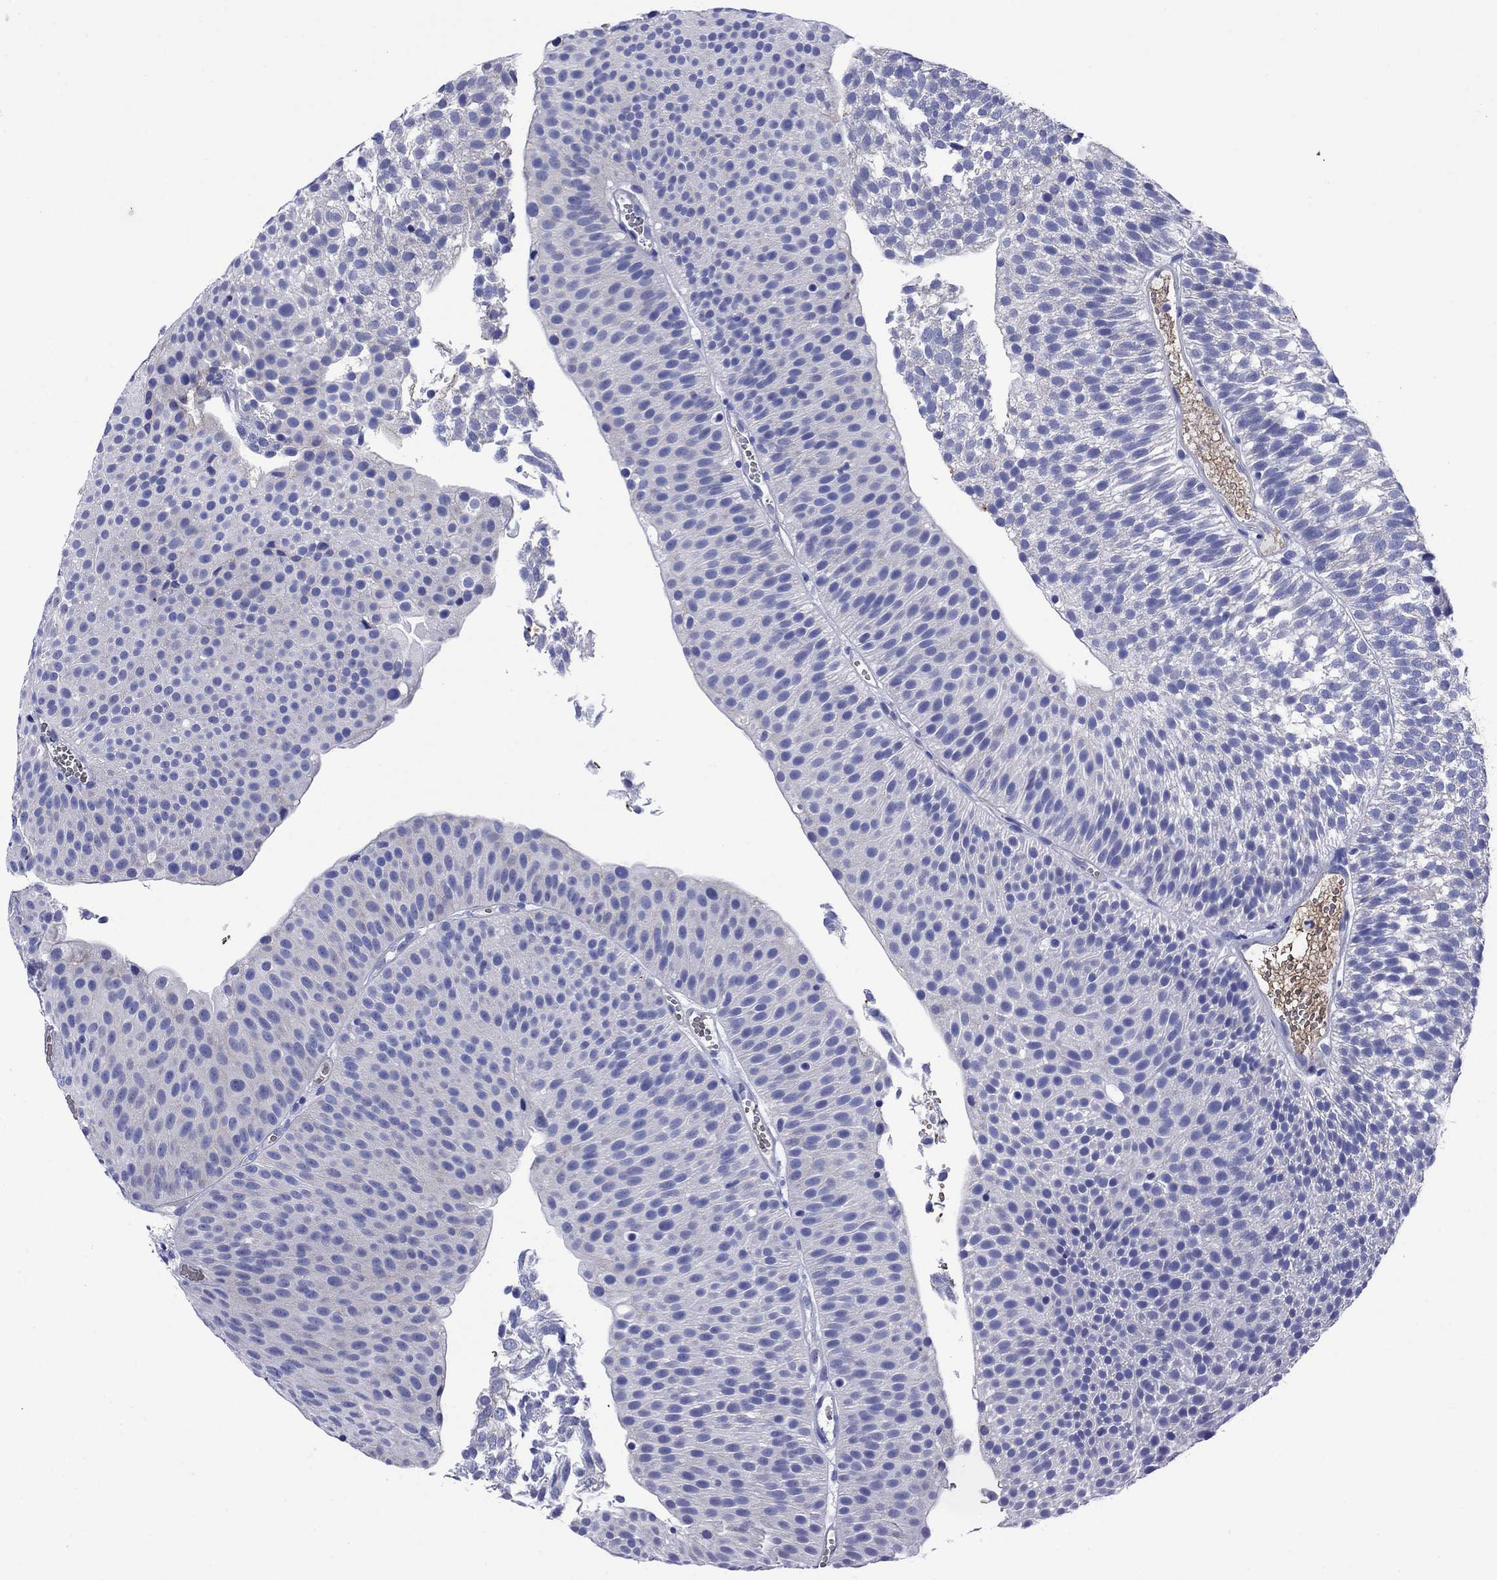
{"staining": {"intensity": "negative", "quantity": "none", "location": "none"}, "tissue": "urothelial cancer", "cell_type": "Tumor cells", "image_type": "cancer", "snomed": [{"axis": "morphology", "description": "Urothelial carcinoma, Low grade"}, {"axis": "topography", "description": "Urinary bladder"}], "caption": "Micrograph shows no protein expression in tumor cells of urothelial carcinoma (low-grade) tissue. Brightfield microscopy of immunohistochemistry (IHC) stained with DAB (brown) and hematoxylin (blue), captured at high magnification.", "gene": "SLC1A2", "patient": {"sex": "male", "age": 65}}